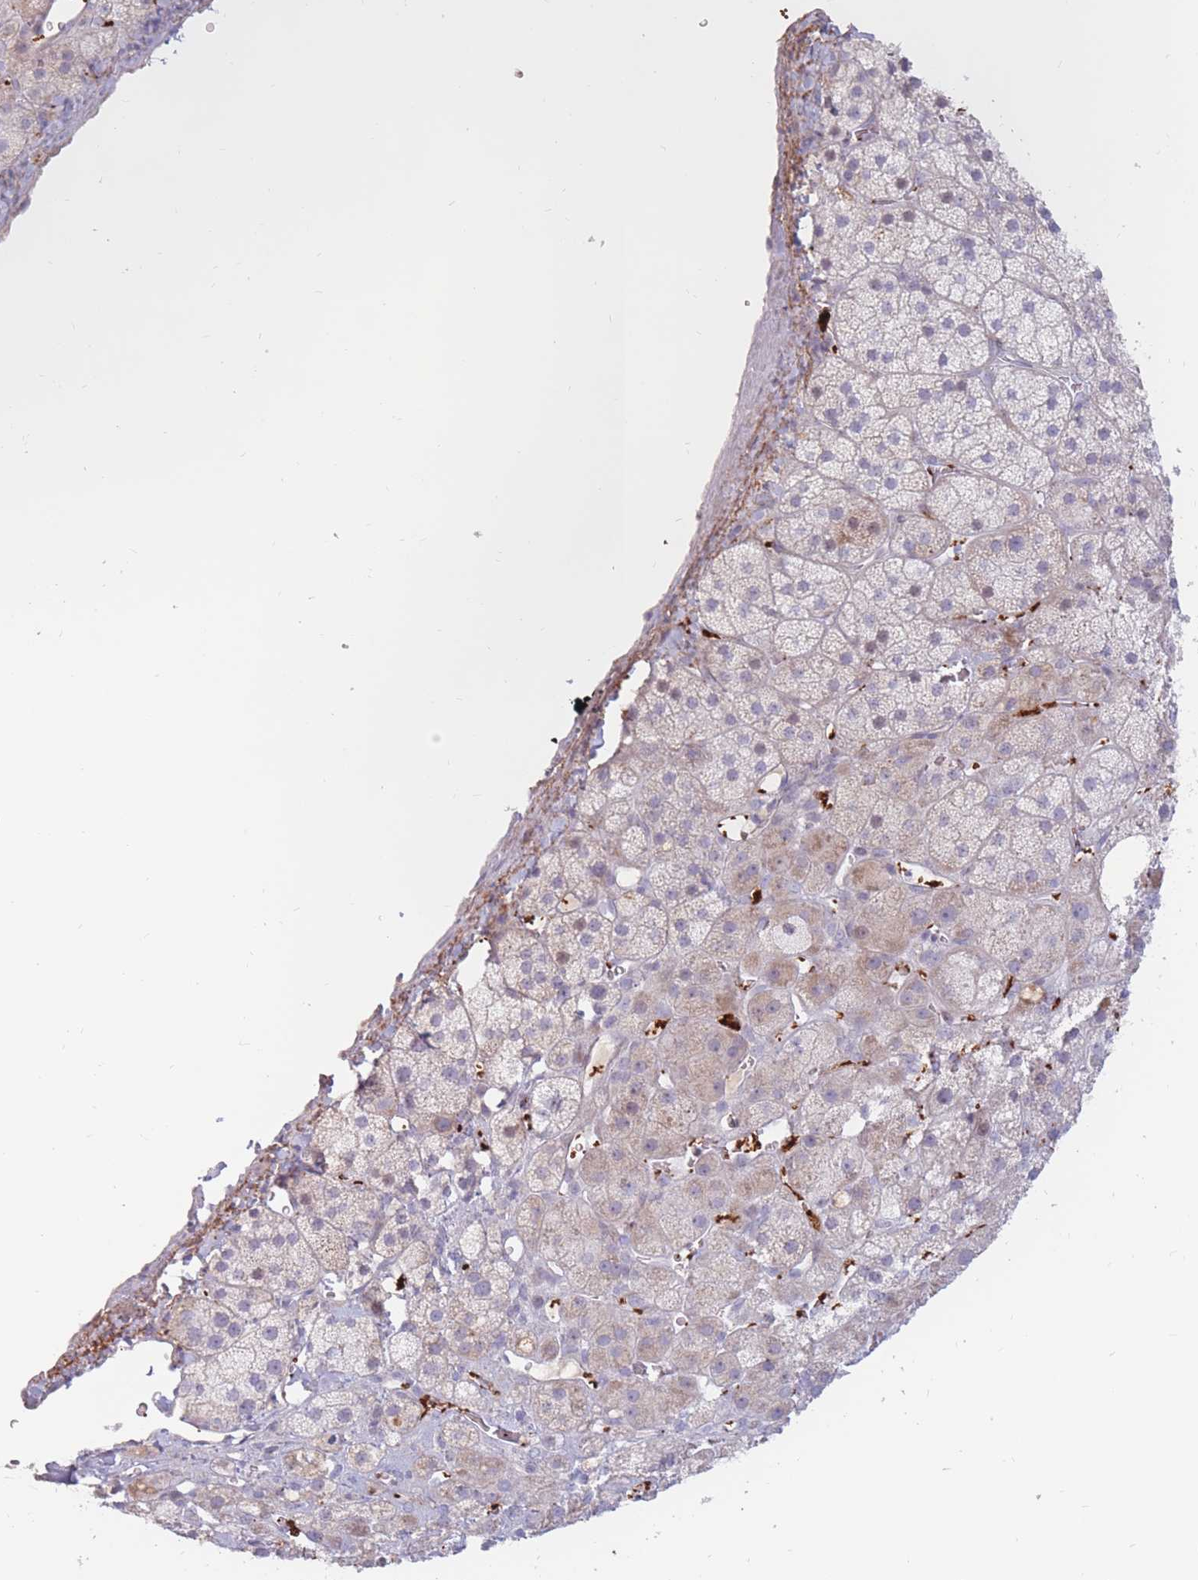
{"staining": {"intensity": "weak", "quantity": "<25%", "location": "cytoplasmic/membranous"}, "tissue": "adrenal gland", "cell_type": "Glandular cells", "image_type": "normal", "snomed": [{"axis": "morphology", "description": "Normal tissue, NOS"}, {"axis": "topography", "description": "Adrenal gland"}], "caption": "Histopathology image shows no protein staining in glandular cells of normal adrenal gland. (DAB immunohistochemistry with hematoxylin counter stain).", "gene": "PTGDR", "patient": {"sex": "male", "age": 57}}